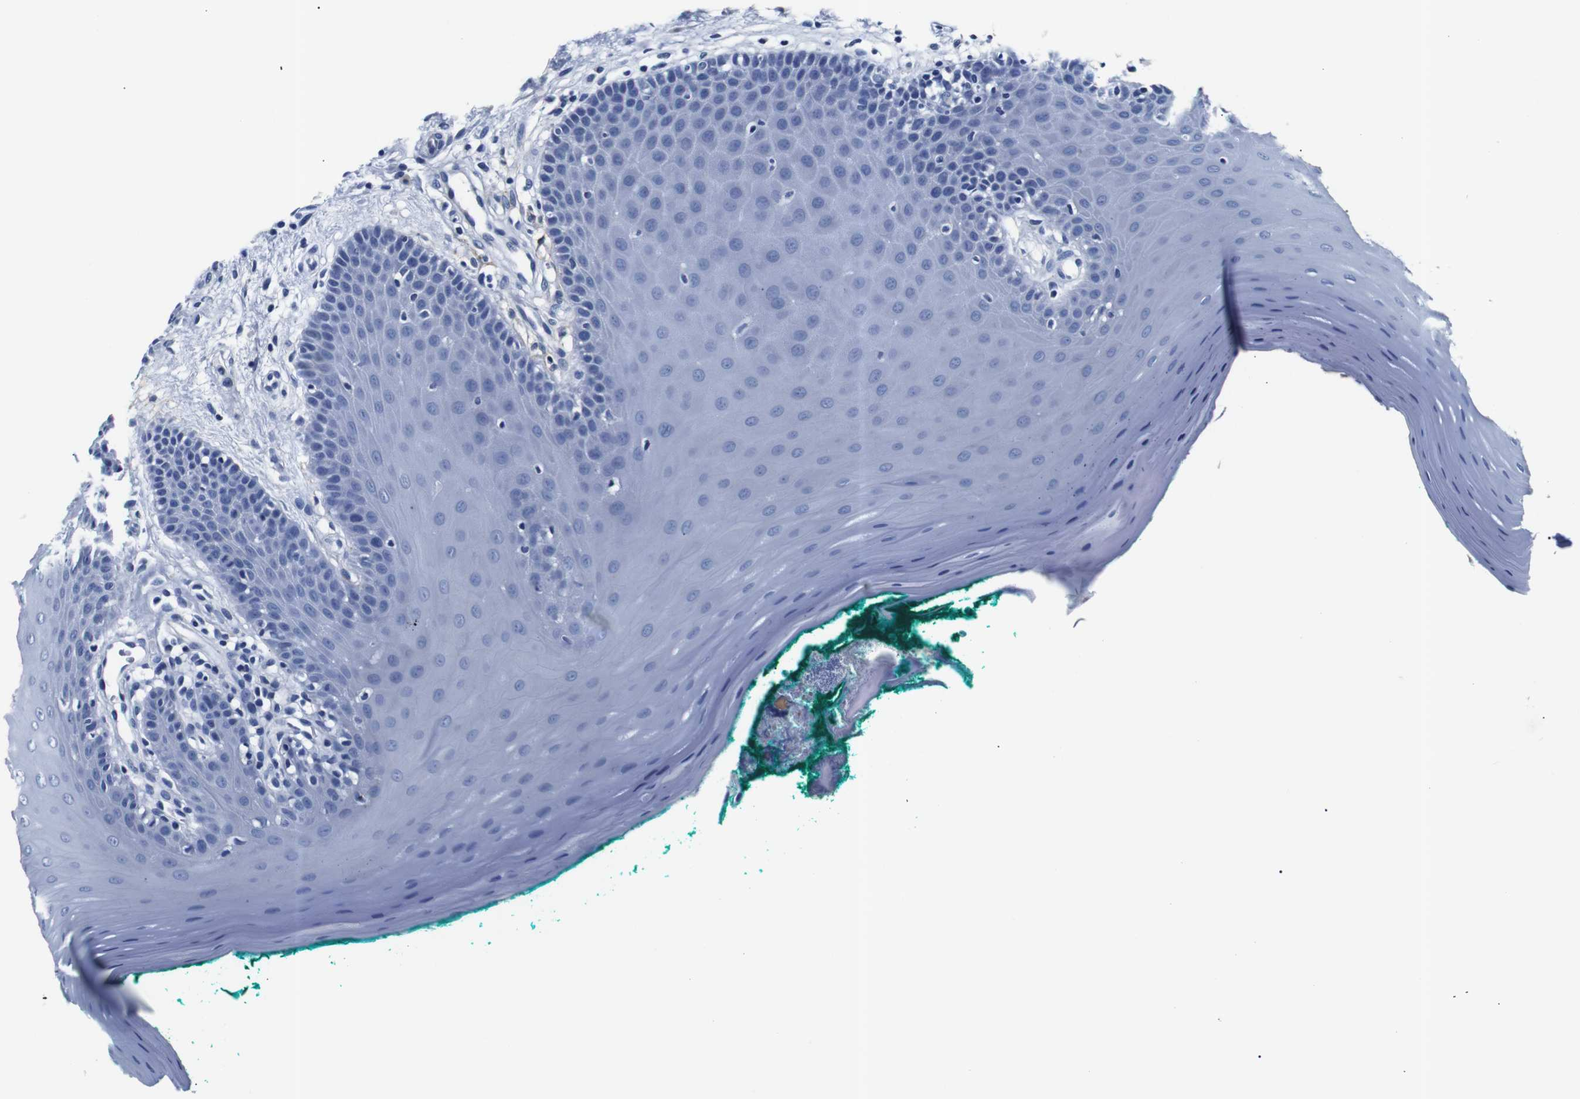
{"staining": {"intensity": "negative", "quantity": "none", "location": "none"}, "tissue": "oral mucosa", "cell_type": "Squamous epithelial cells", "image_type": "normal", "snomed": [{"axis": "morphology", "description": "Normal tissue, NOS"}, {"axis": "topography", "description": "Skeletal muscle"}, {"axis": "topography", "description": "Oral tissue"}], "caption": "The image exhibits no staining of squamous epithelial cells in benign oral mucosa.", "gene": "GAP43", "patient": {"sex": "male", "age": 58}}